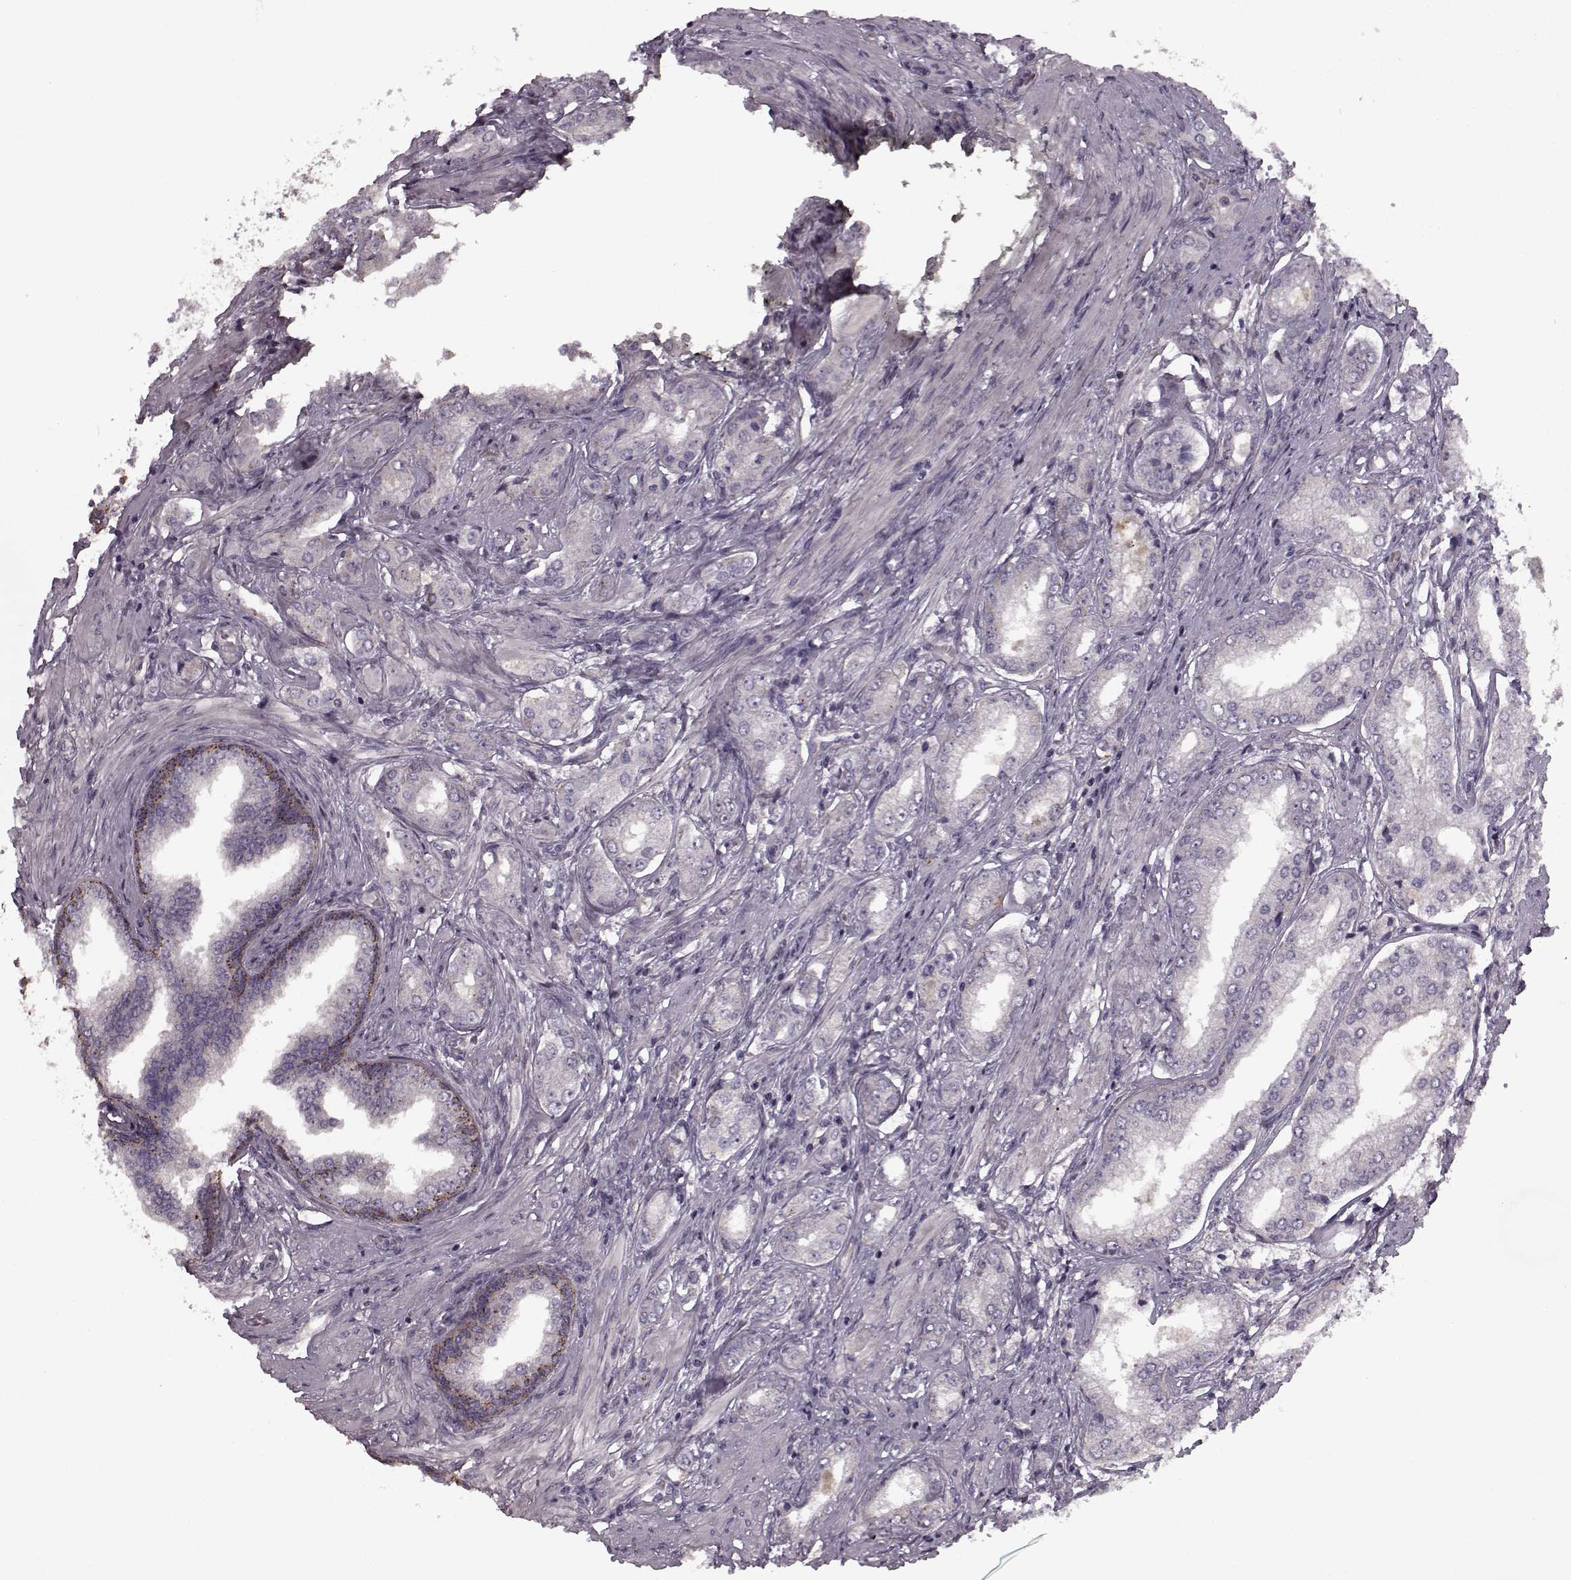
{"staining": {"intensity": "weak", "quantity": "25%-75%", "location": "cytoplasmic/membranous"}, "tissue": "prostate cancer", "cell_type": "Tumor cells", "image_type": "cancer", "snomed": [{"axis": "morphology", "description": "Adenocarcinoma, NOS"}, {"axis": "topography", "description": "Prostate"}], "caption": "Protein staining reveals weak cytoplasmic/membranous expression in approximately 25%-75% of tumor cells in adenocarcinoma (prostate). Nuclei are stained in blue.", "gene": "HMMR", "patient": {"sex": "male", "age": 63}}